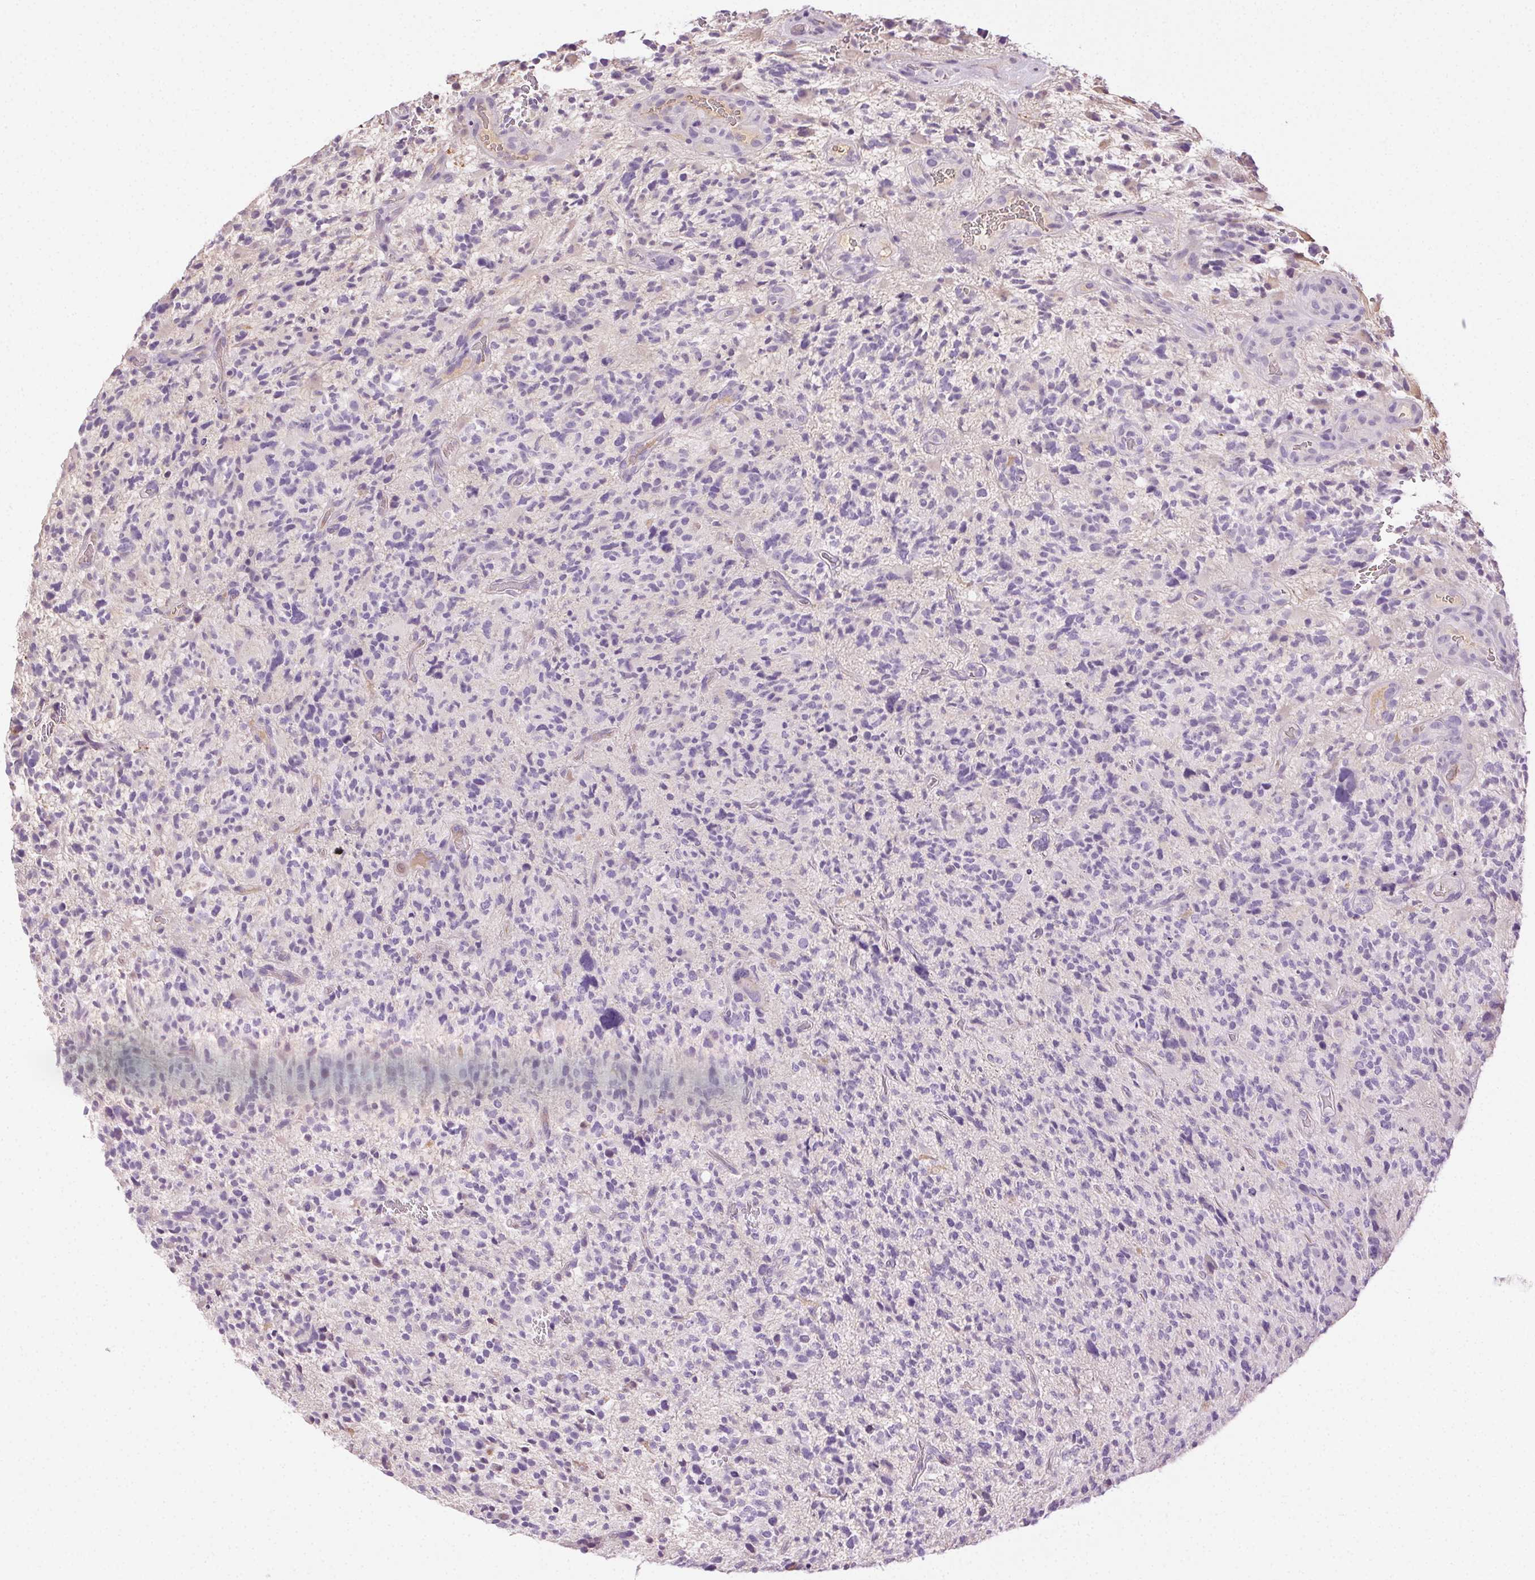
{"staining": {"intensity": "weak", "quantity": "<25%", "location": "cytoplasmic/membranous"}, "tissue": "glioma", "cell_type": "Tumor cells", "image_type": "cancer", "snomed": [{"axis": "morphology", "description": "Glioma, malignant, High grade"}, {"axis": "topography", "description": "Brain"}], "caption": "This is an immunohistochemistry (IHC) image of glioma. There is no positivity in tumor cells.", "gene": "BPIFB2", "patient": {"sex": "female", "age": 71}}